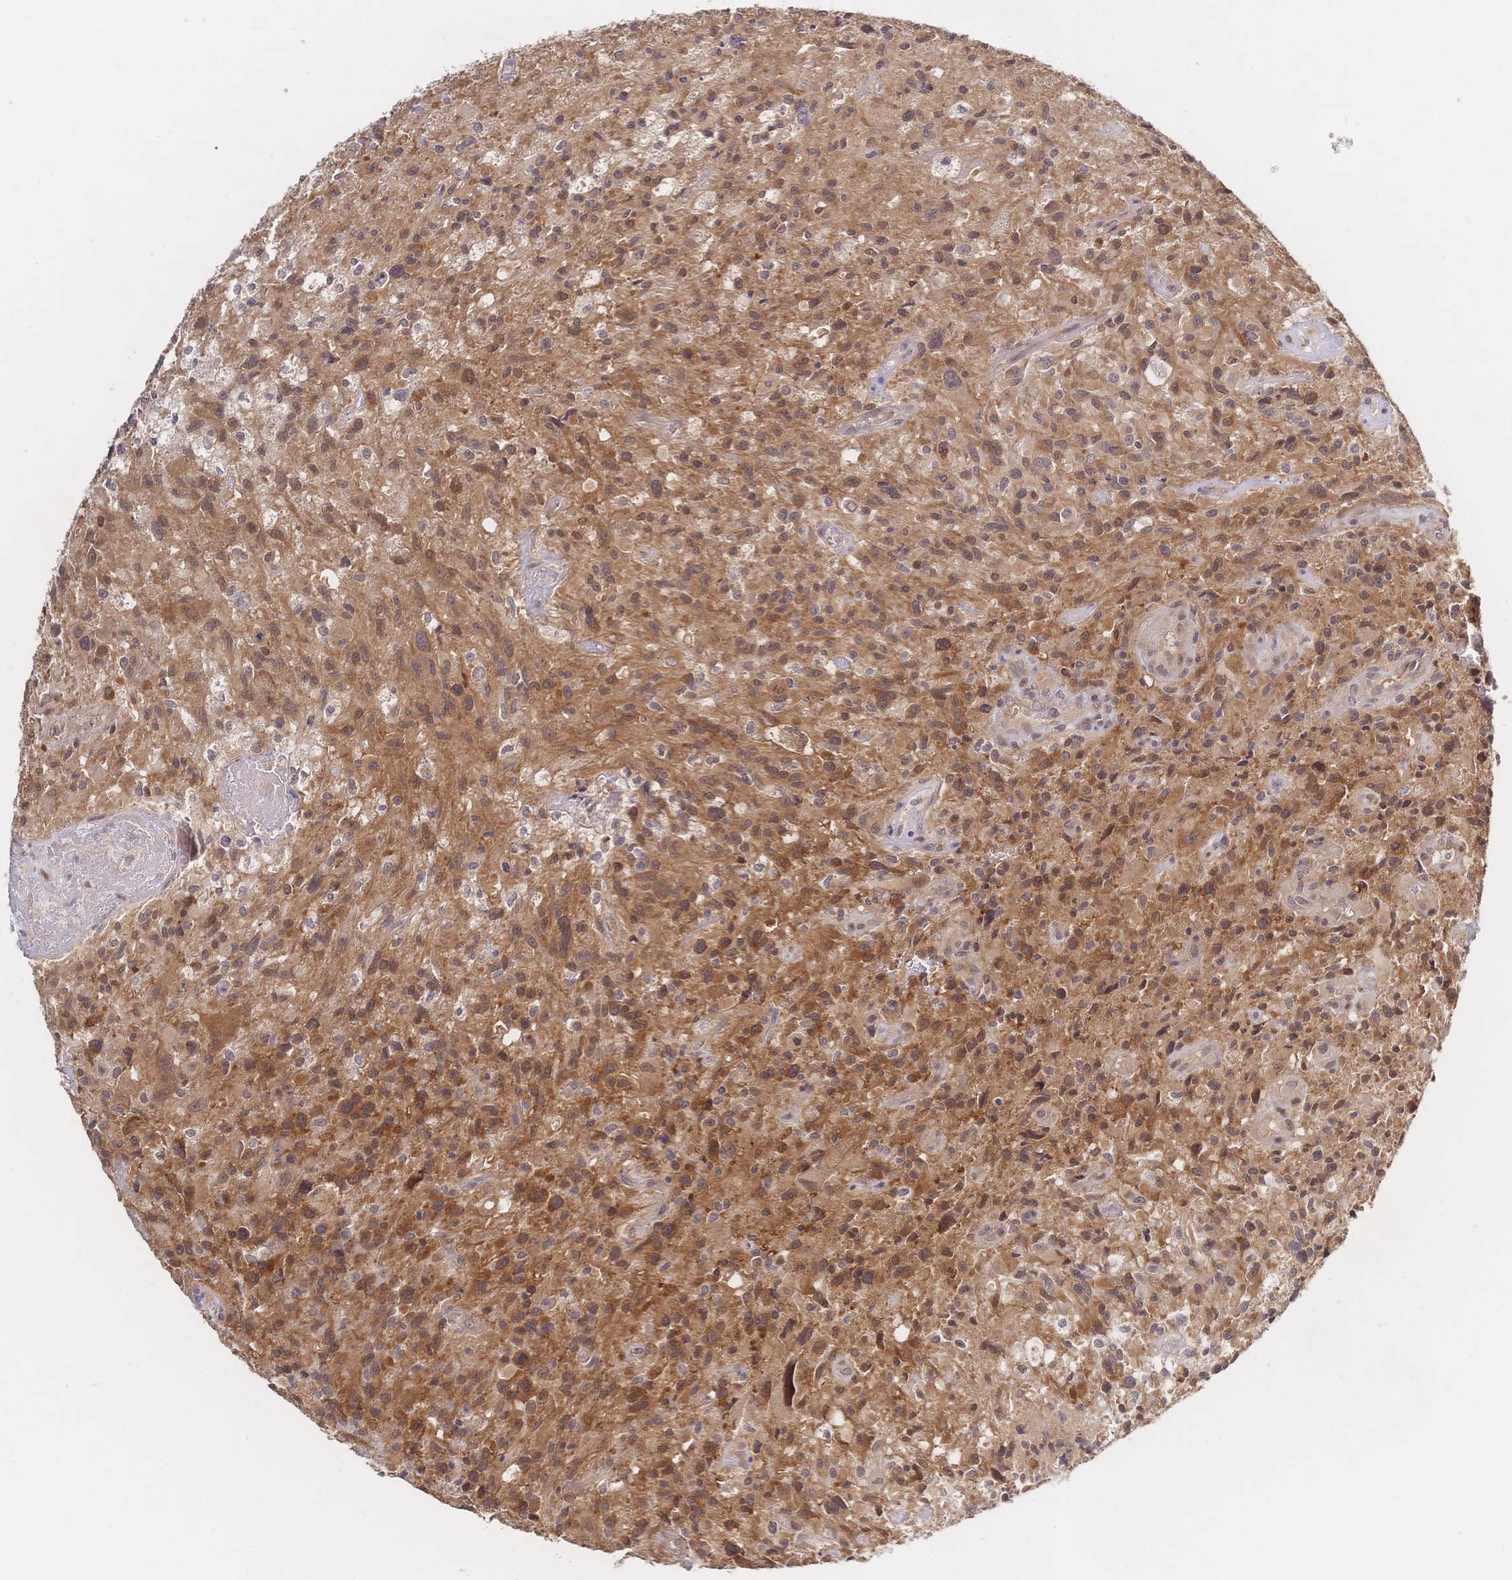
{"staining": {"intensity": "moderate", "quantity": ">75%", "location": "cytoplasmic/membranous,nuclear"}, "tissue": "glioma", "cell_type": "Tumor cells", "image_type": "cancer", "snomed": [{"axis": "morphology", "description": "Glioma, malignant, High grade"}, {"axis": "topography", "description": "Brain"}], "caption": "Immunohistochemistry (IHC) micrograph of neoplastic tissue: human malignant high-grade glioma stained using immunohistochemistry (IHC) displays medium levels of moderate protein expression localized specifically in the cytoplasmic/membranous and nuclear of tumor cells, appearing as a cytoplasmic/membranous and nuclear brown color.", "gene": "LMO4", "patient": {"sex": "male", "age": 63}}